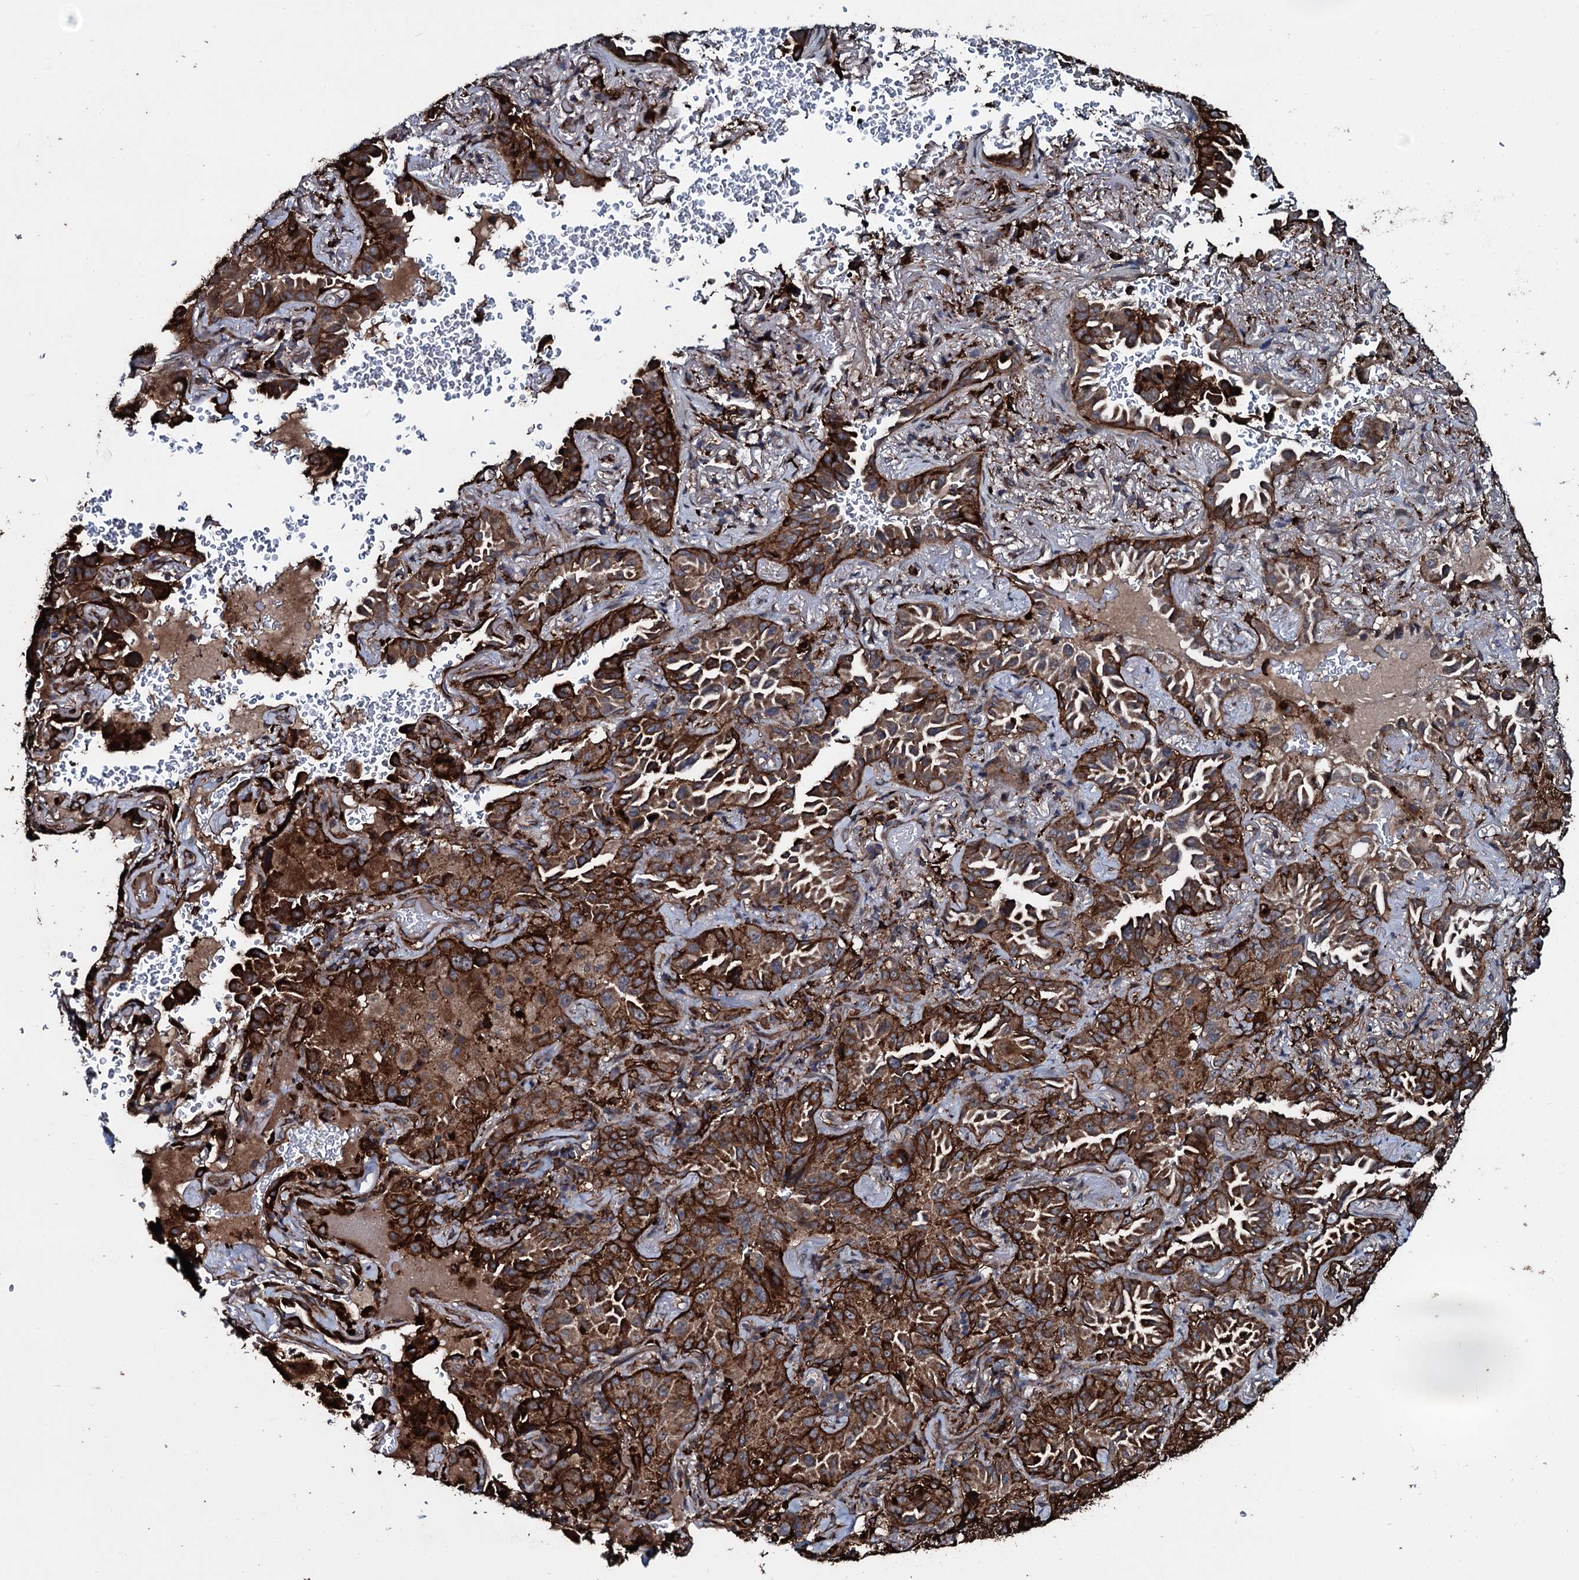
{"staining": {"intensity": "strong", "quantity": ">75%", "location": "cytoplasmic/membranous"}, "tissue": "lung cancer", "cell_type": "Tumor cells", "image_type": "cancer", "snomed": [{"axis": "morphology", "description": "Adenocarcinoma, NOS"}, {"axis": "topography", "description": "Lung"}], "caption": "About >75% of tumor cells in human adenocarcinoma (lung) show strong cytoplasmic/membranous protein positivity as visualized by brown immunohistochemical staining.", "gene": "TPGS2", "patient": {"sex": "female", "age": 69}}